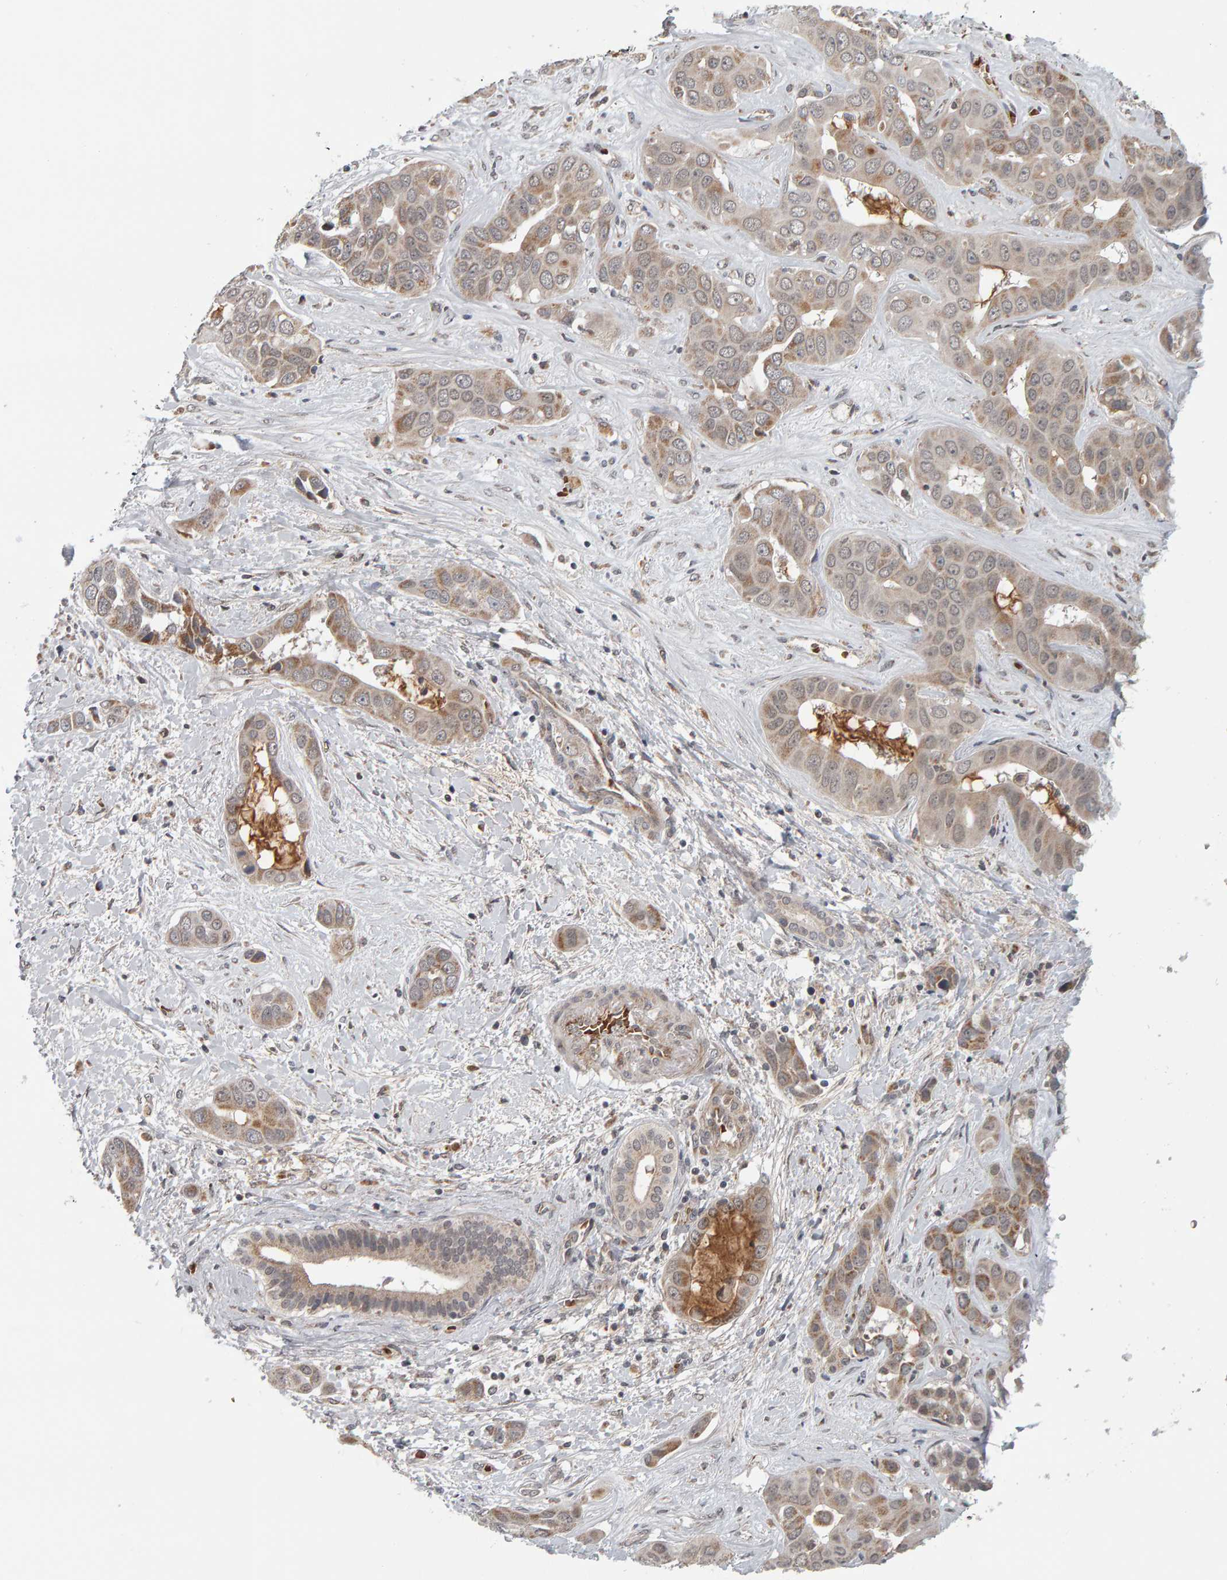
{"staining": {"intensity": "weak", "quantity": ">75%", "location": "cytoplasmic/membranous"}, "tissue": "liver cancer", "cell_type": "Tumor cells", "image_type": "cancer", "snomed": [{"axis": "morphology", "description": "Cholangiocarcinoma"}, {"axis": "topography", "description": "Liver"}], "caption": "Liver cancer stained with DAB (3,3'-diaminobenzidine) immunohistochemistry shows low levels of weak cytoplasmic/membranous positivity in approximately >75% of tumor cells.", "gene": "DAP3", "patient": {"sex": "female", "age": 52}}